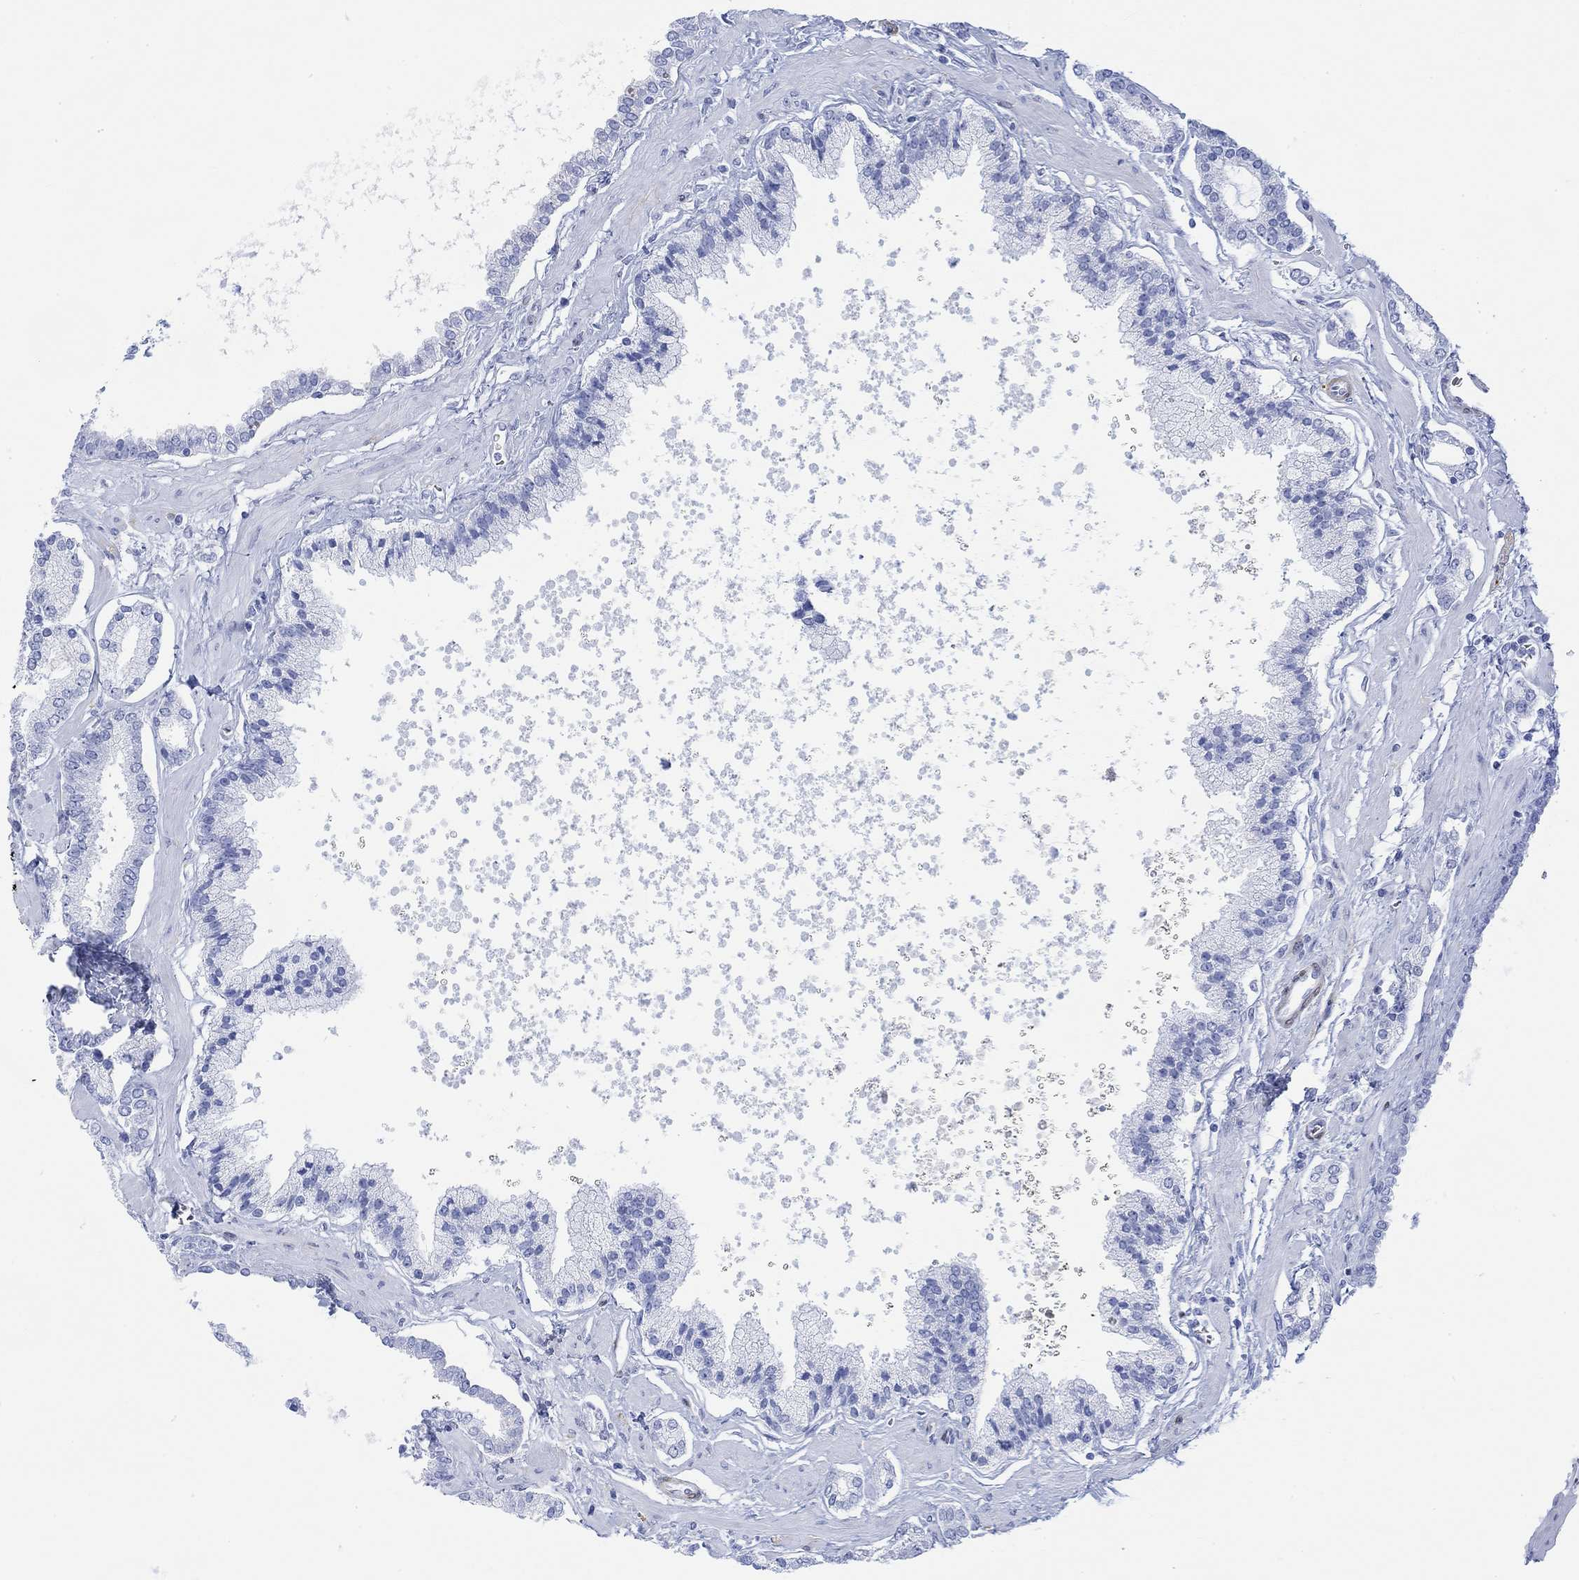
{"staining": {"intensity": "negative", "quantity": "none", "location": "none"}, "tissue": "prostate cancer", "cell_type": "Tumor cells", "image_type": "cancer", "snomed": [{"axis": "morphology", "description": "Adenocarcinoma, NOS"}, {"axis": "topography", "description": "Prostate"}], "caption": "This photomicrograph is of prostate cancer stained with immunohistochemistry to label a protein in brown with the nuclei are counter-stained blue. There is no staining in tumor cells.", "gene": "TPPP3", "patient": {"sex": "male", "age": 63}}